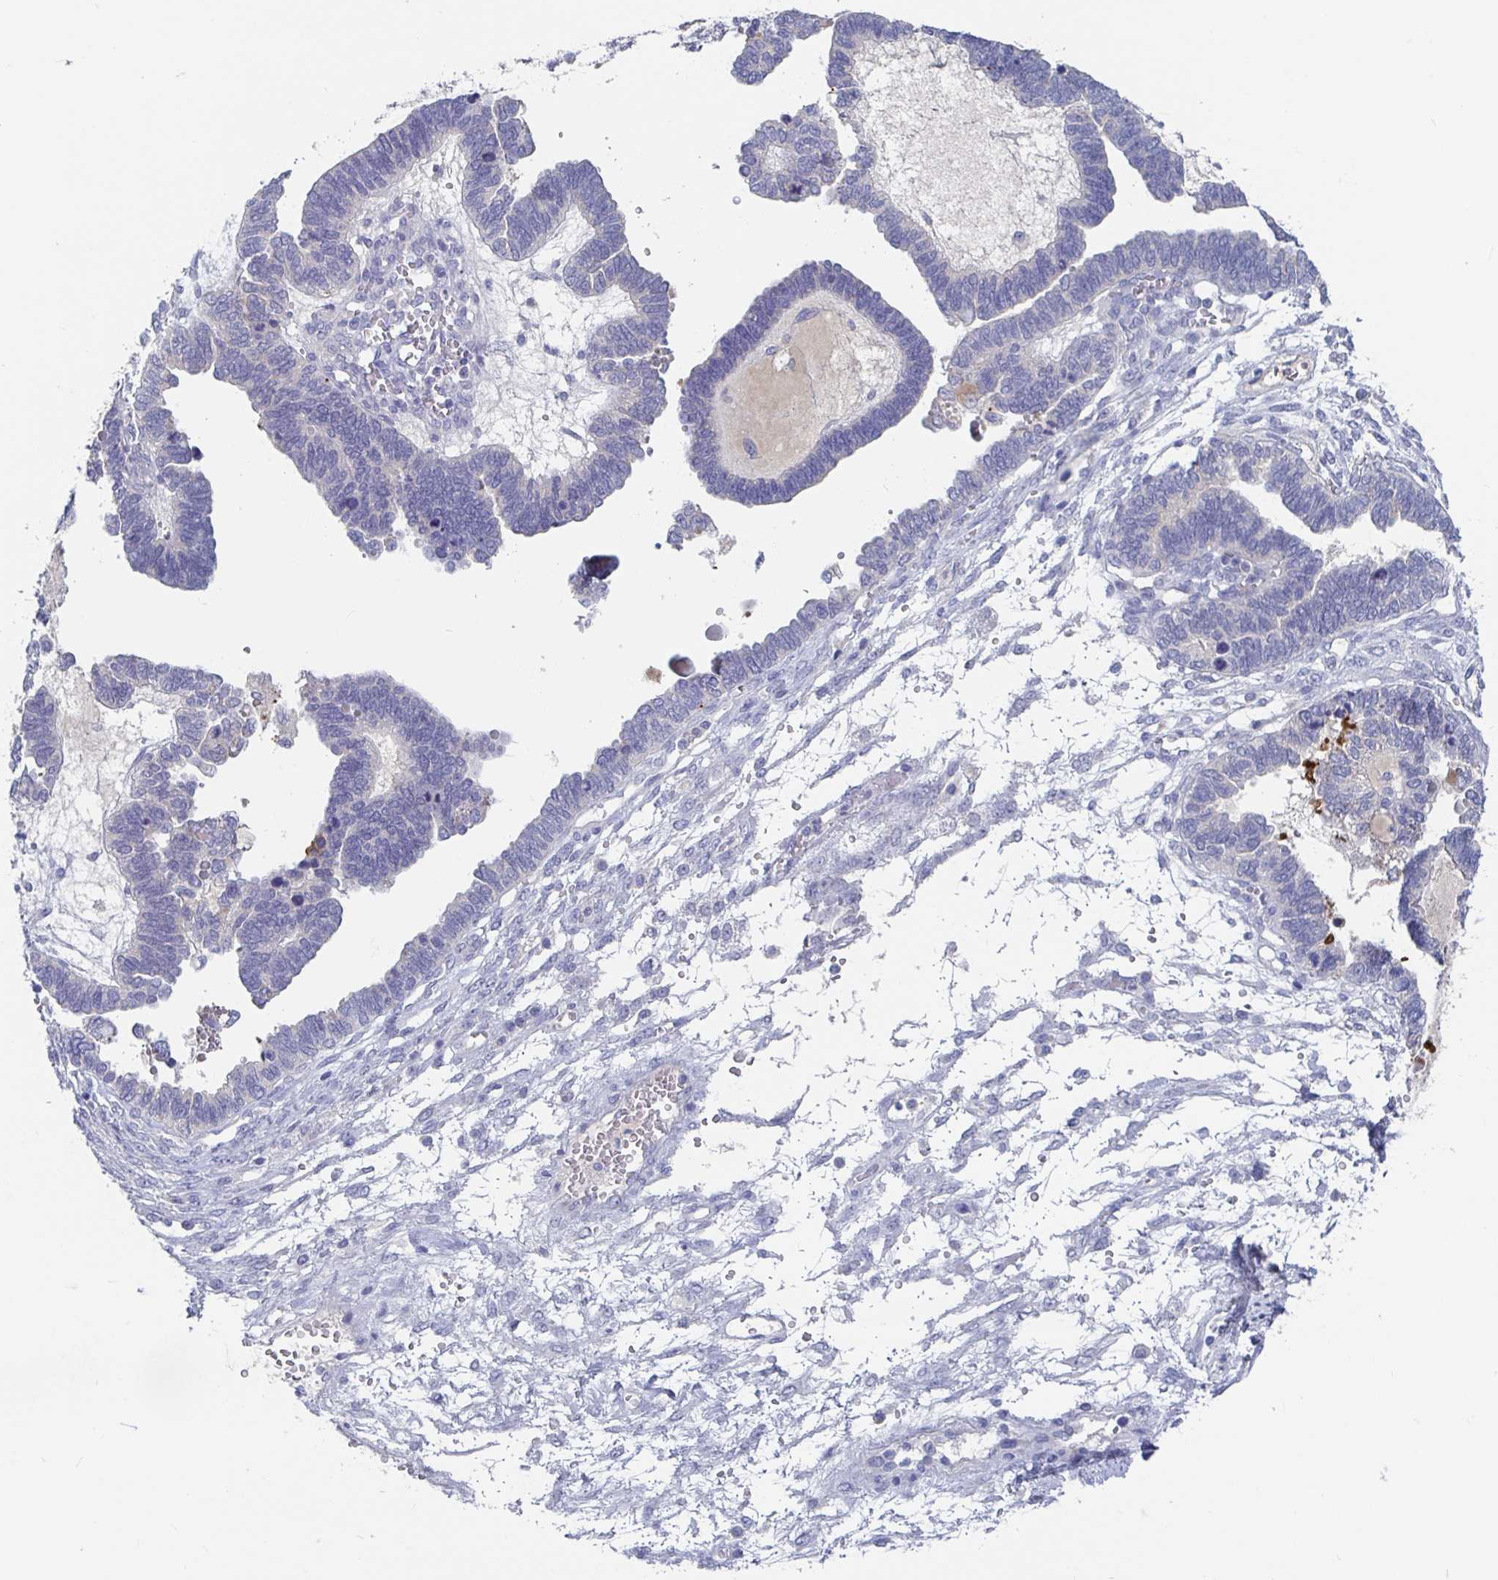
{"staining": {"intensity": "negative", "quantity": "none", "location": "none"}, "tissue": "ovarian cancer", "cell_type": "Tumor cells", "image_type": "cancer", "snomed": [{"axis": "morphology", "description": "Cystadenocarcinoma, serous, NOS"}, {"axis": "topography", "description": "Ovary"}], "caption": "Protein analysis of ovarian cancer displays no significant staining in tumor cells. (Brightfield microscopy of DAB (3,3'-diaminobenzidine) immunohistochemistry (IHC) at high magnification).", "gene": "GPR148", "patient": {"sex": "female", "age": 51}}